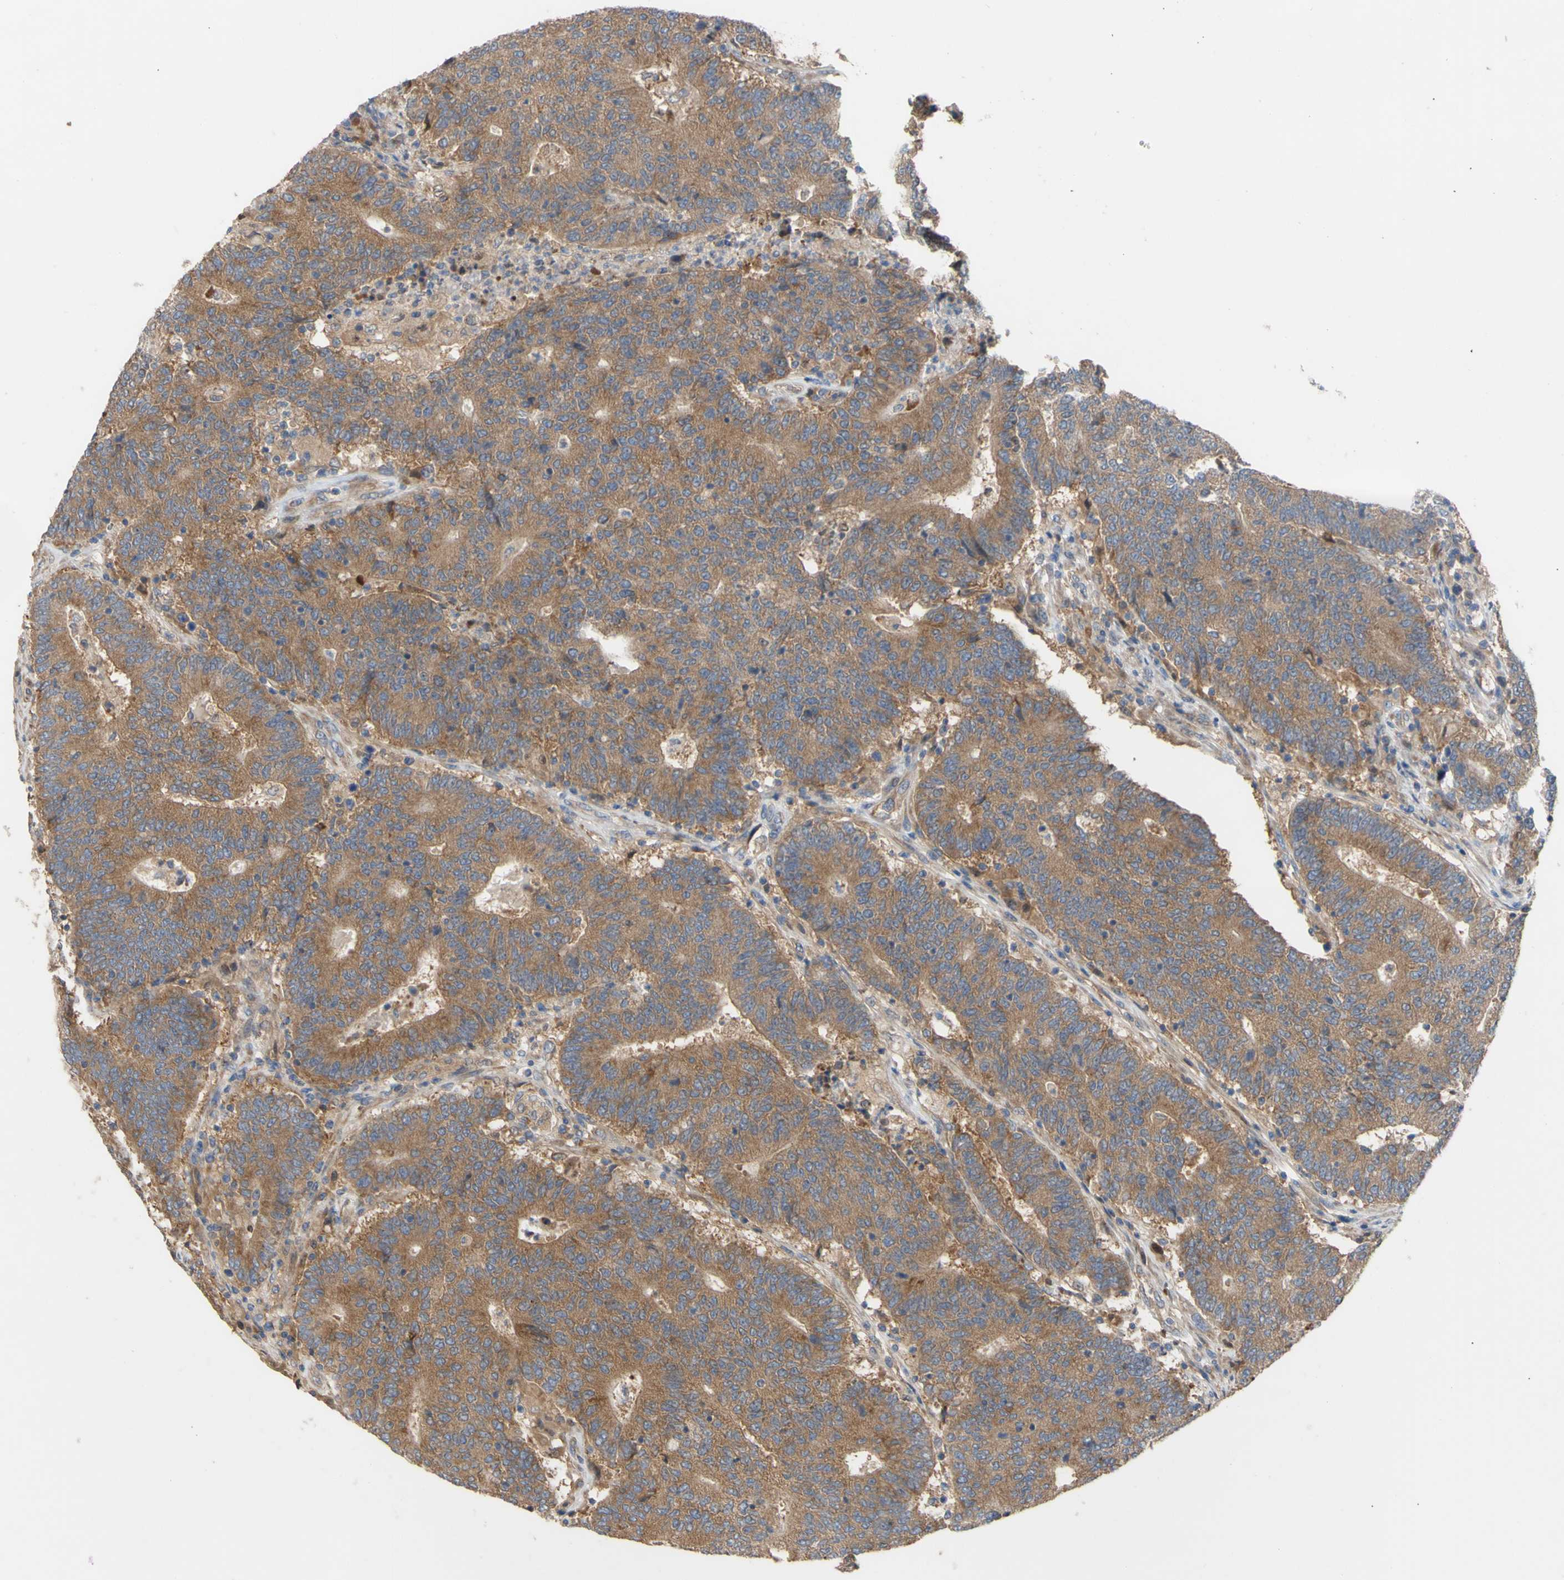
{"staining": {"intensity": "moderate", "quantity": ">75%", "location": "cytoplasmic/membranous"}, "tissue": "colorectal cancer", "cell_type": "Tumor cells", "image_type": "cancer", "snomed": [{"axis": "morphology", "description": "Normal tissue, NOS"}, {"axis": "morphology", "description": "Adenocarcinoma, NOS"}, {"axis": "topography", "description": "Colon"}], "caption": "Colorectal cancer tissue shows moderate cytoplasmic/membranous staining in approximately >75% of tumor cells, visualized by immunohistochemistry. Nuclei are stained in blue.", "gene": "EIF2S3", "patient": {"sex": "female", "age": 75}}